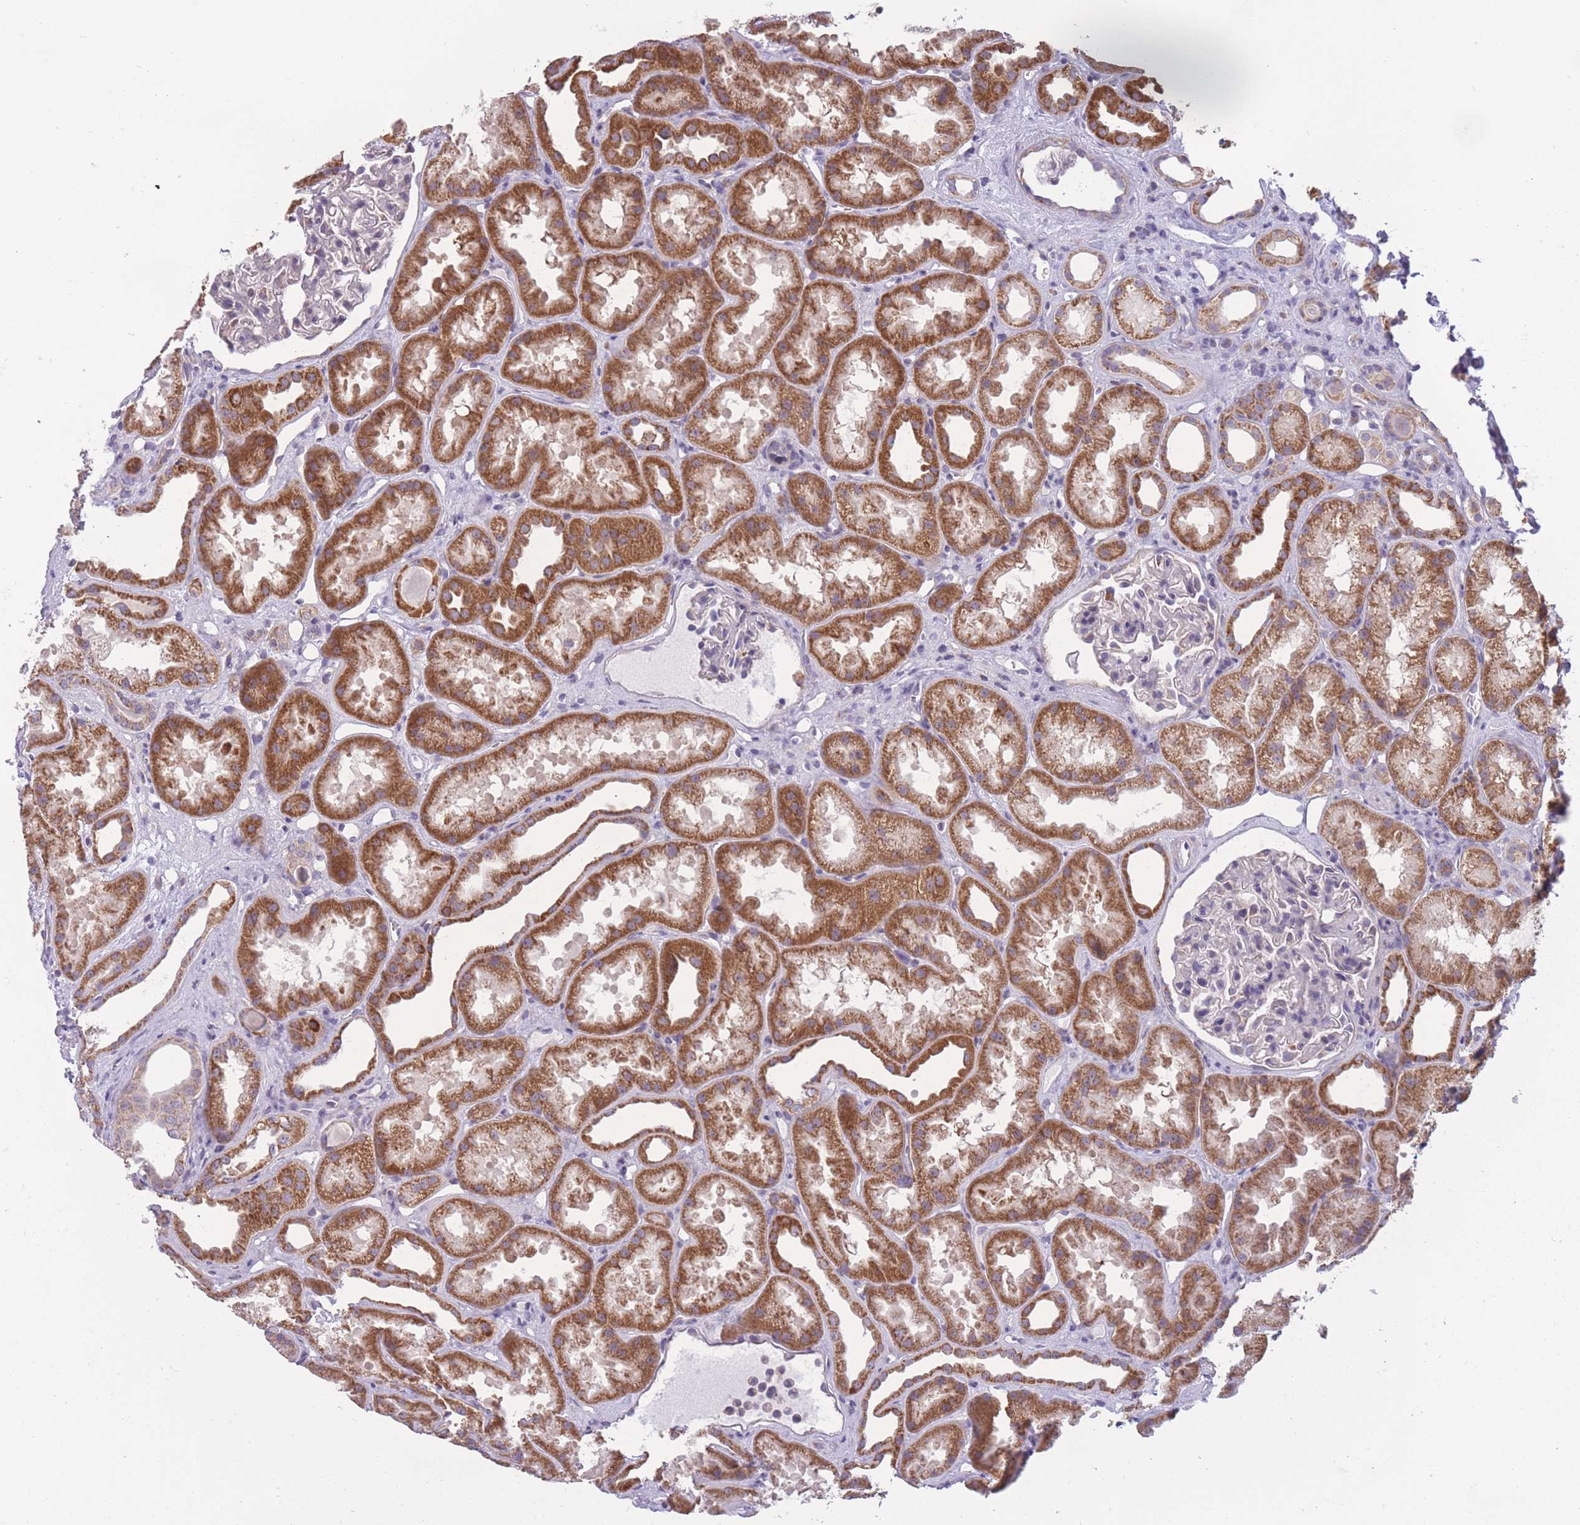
{"staining": {"intensity": "negative", "quantity": "none", "location": "none"}, "tissue": "kidney", "cell_type": "Cells in glomeruli", "image_type": "normal", "snomed": [{"axis": "morphology", "description": "Normal tissue, NOS"}, {"axis": "topography", "description": "Kidney"}], "caption": "Human kidney stained for a protein using immunohistochemistry (IHC) displays no expression in cells in glomeruli.", "gene": "MRPS18C", "patient": {"sex": "male", "age": 61}}